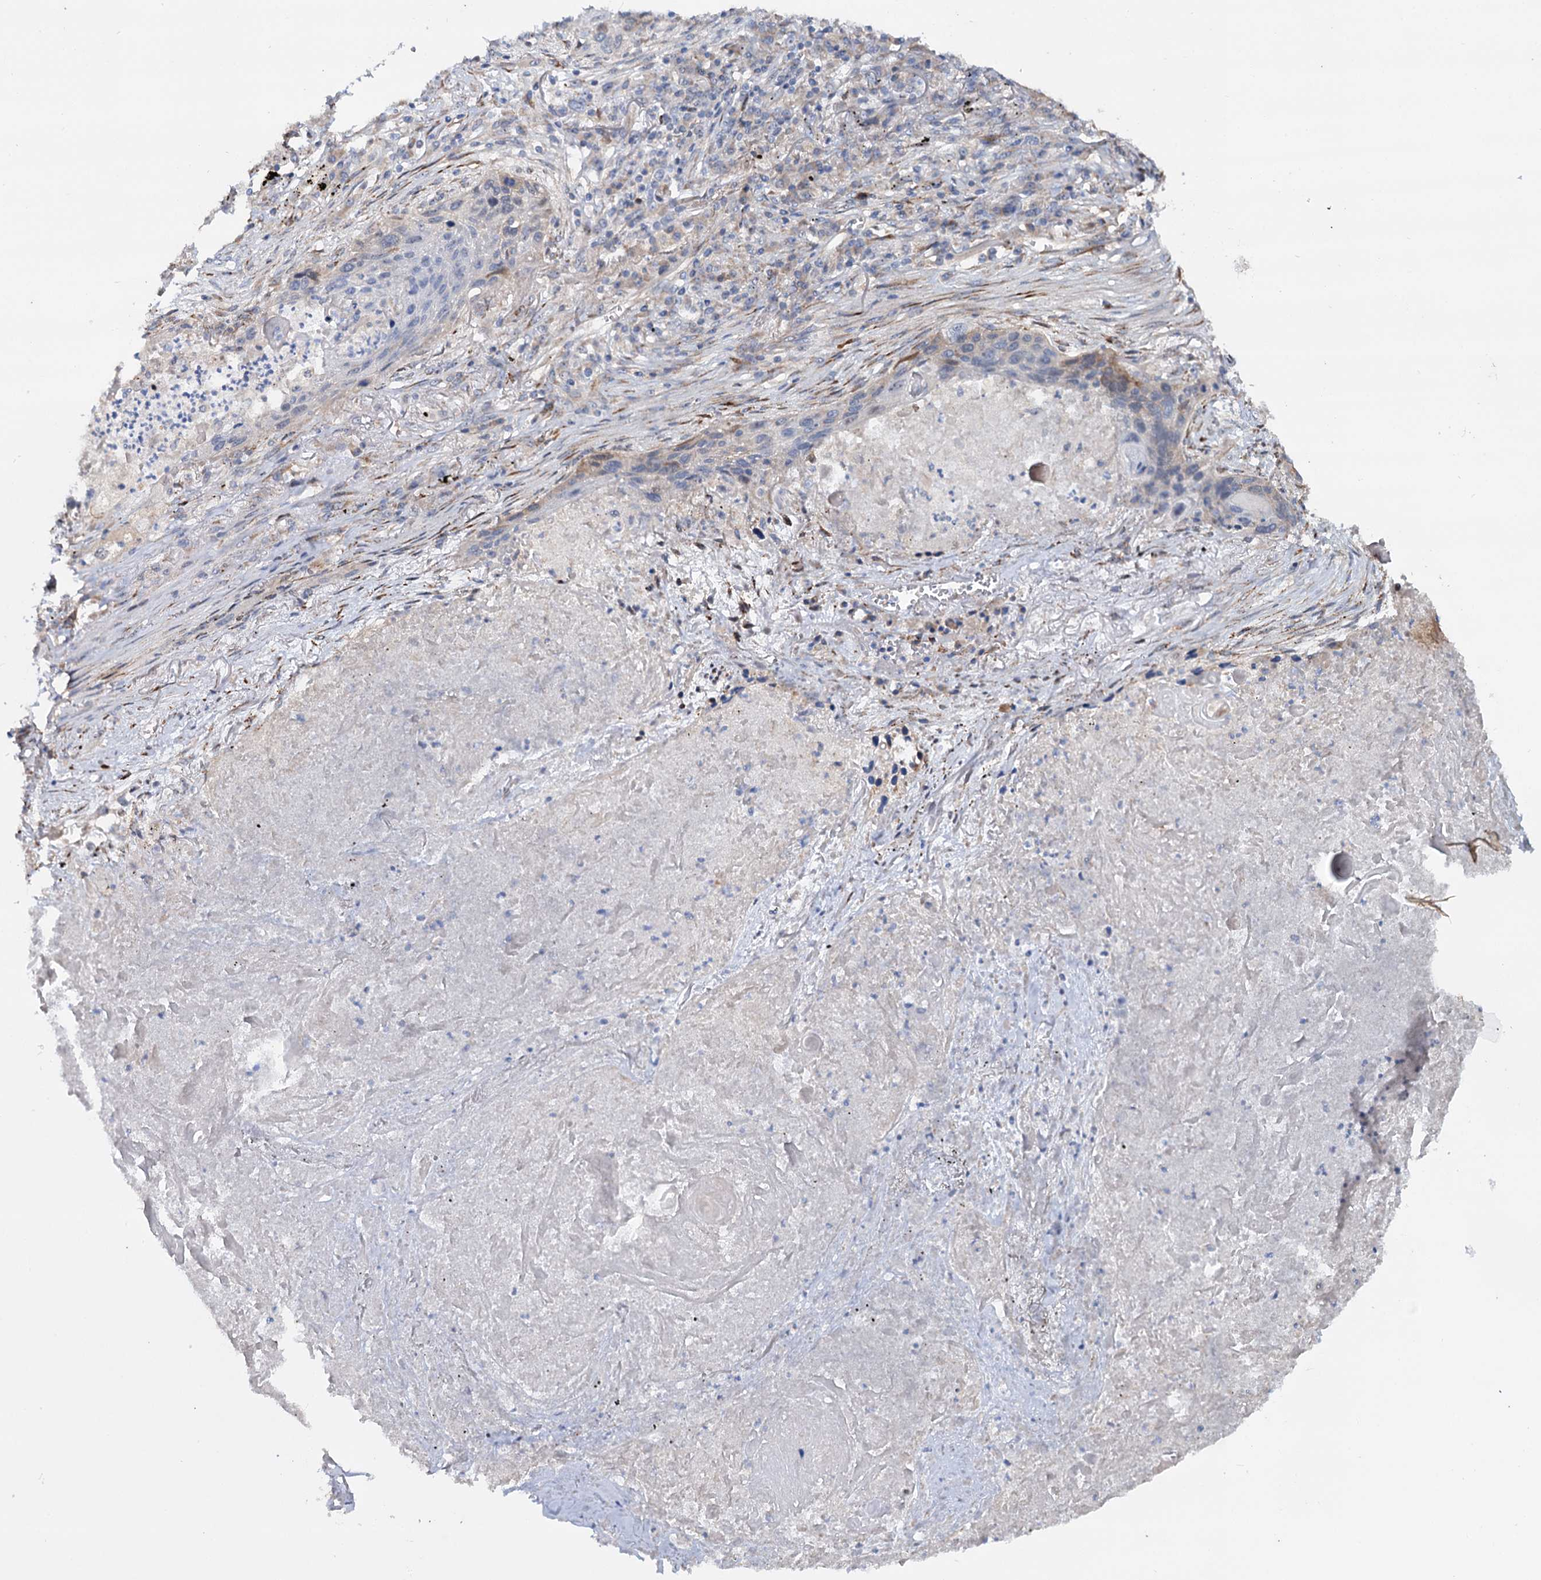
{"staining": {"intensity": "weak", "quantity": "<25%", "location": "cytoplasmic/membranous"}, "tissue": "lung cancer", "cell_type": "Tumor cells", "image_type": "cancer", "snomed": [{"axis": "morphology", "description": "Squamous cell carcinoma, NOS"}, {"axis": "topography", "description": "Lung"}], "caption": "Protein analysis of squamous cell carcinoma (lung) exhibits no significant expression in tumor cells. Nuclei are stained in blue.", "gene": "PTDSS2", "patient": {"sex": "female", "age": 63}}